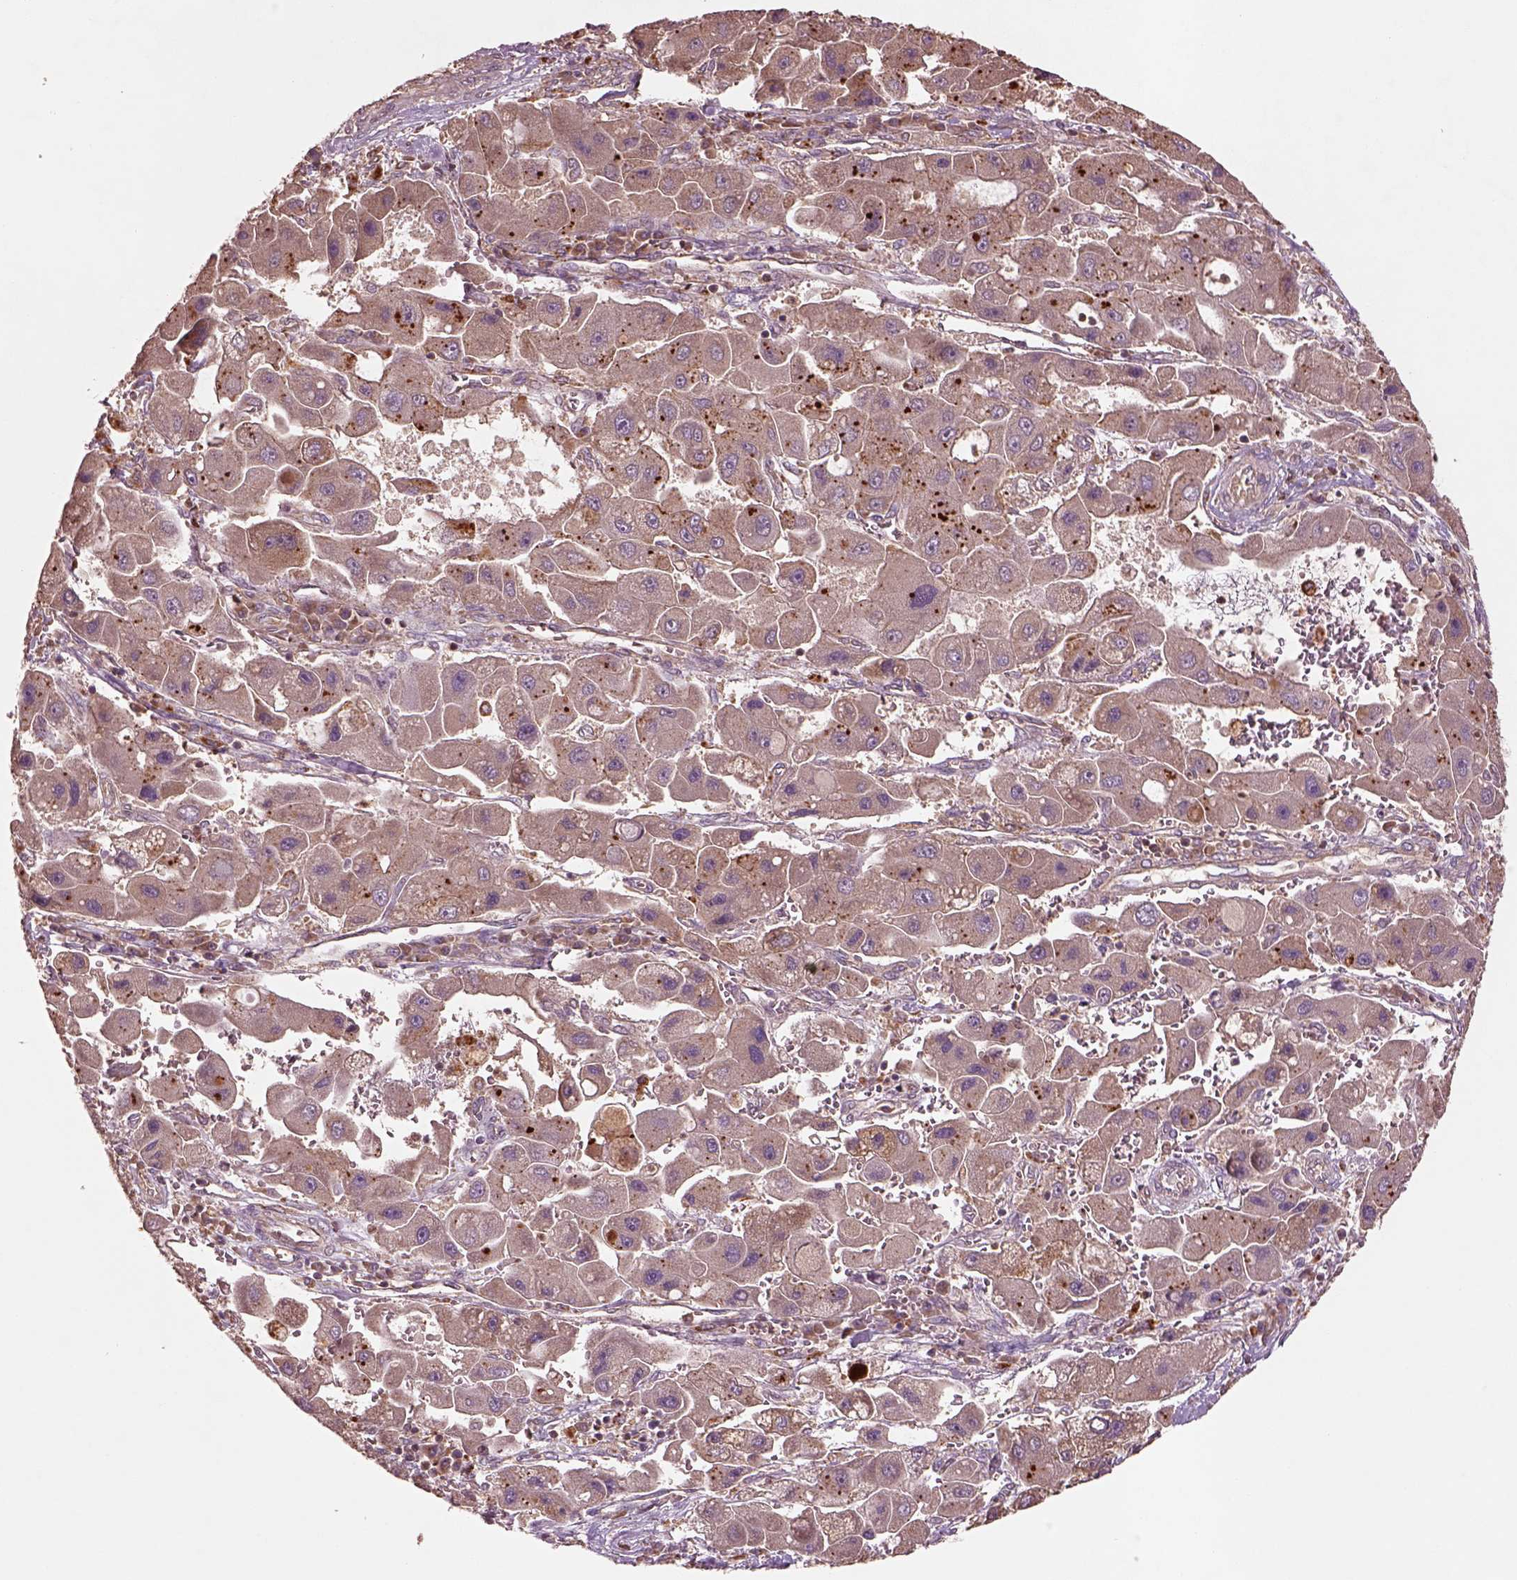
{"staining": {"intensity": "weak", "quantity": ">75%", "location": "cytoplasmic/membranous"}, "tissue": "liver cancer", "cell_type": "Tumor cells", "image_type": "cancer", "snomed": [{"axis": "morphology", "description": "Carcinoma, Hepatocellular, NOS"}, {"axis": "topography", "description": "Liver"}], "caption": "Tumor cells display low levels of weak cytoplasmic/membranous positivity in approximately >75% of cells in hepatocellular carcinoma (liver).", "gene": "TRADD", "patient": {"sex": "male", "age": 24}}